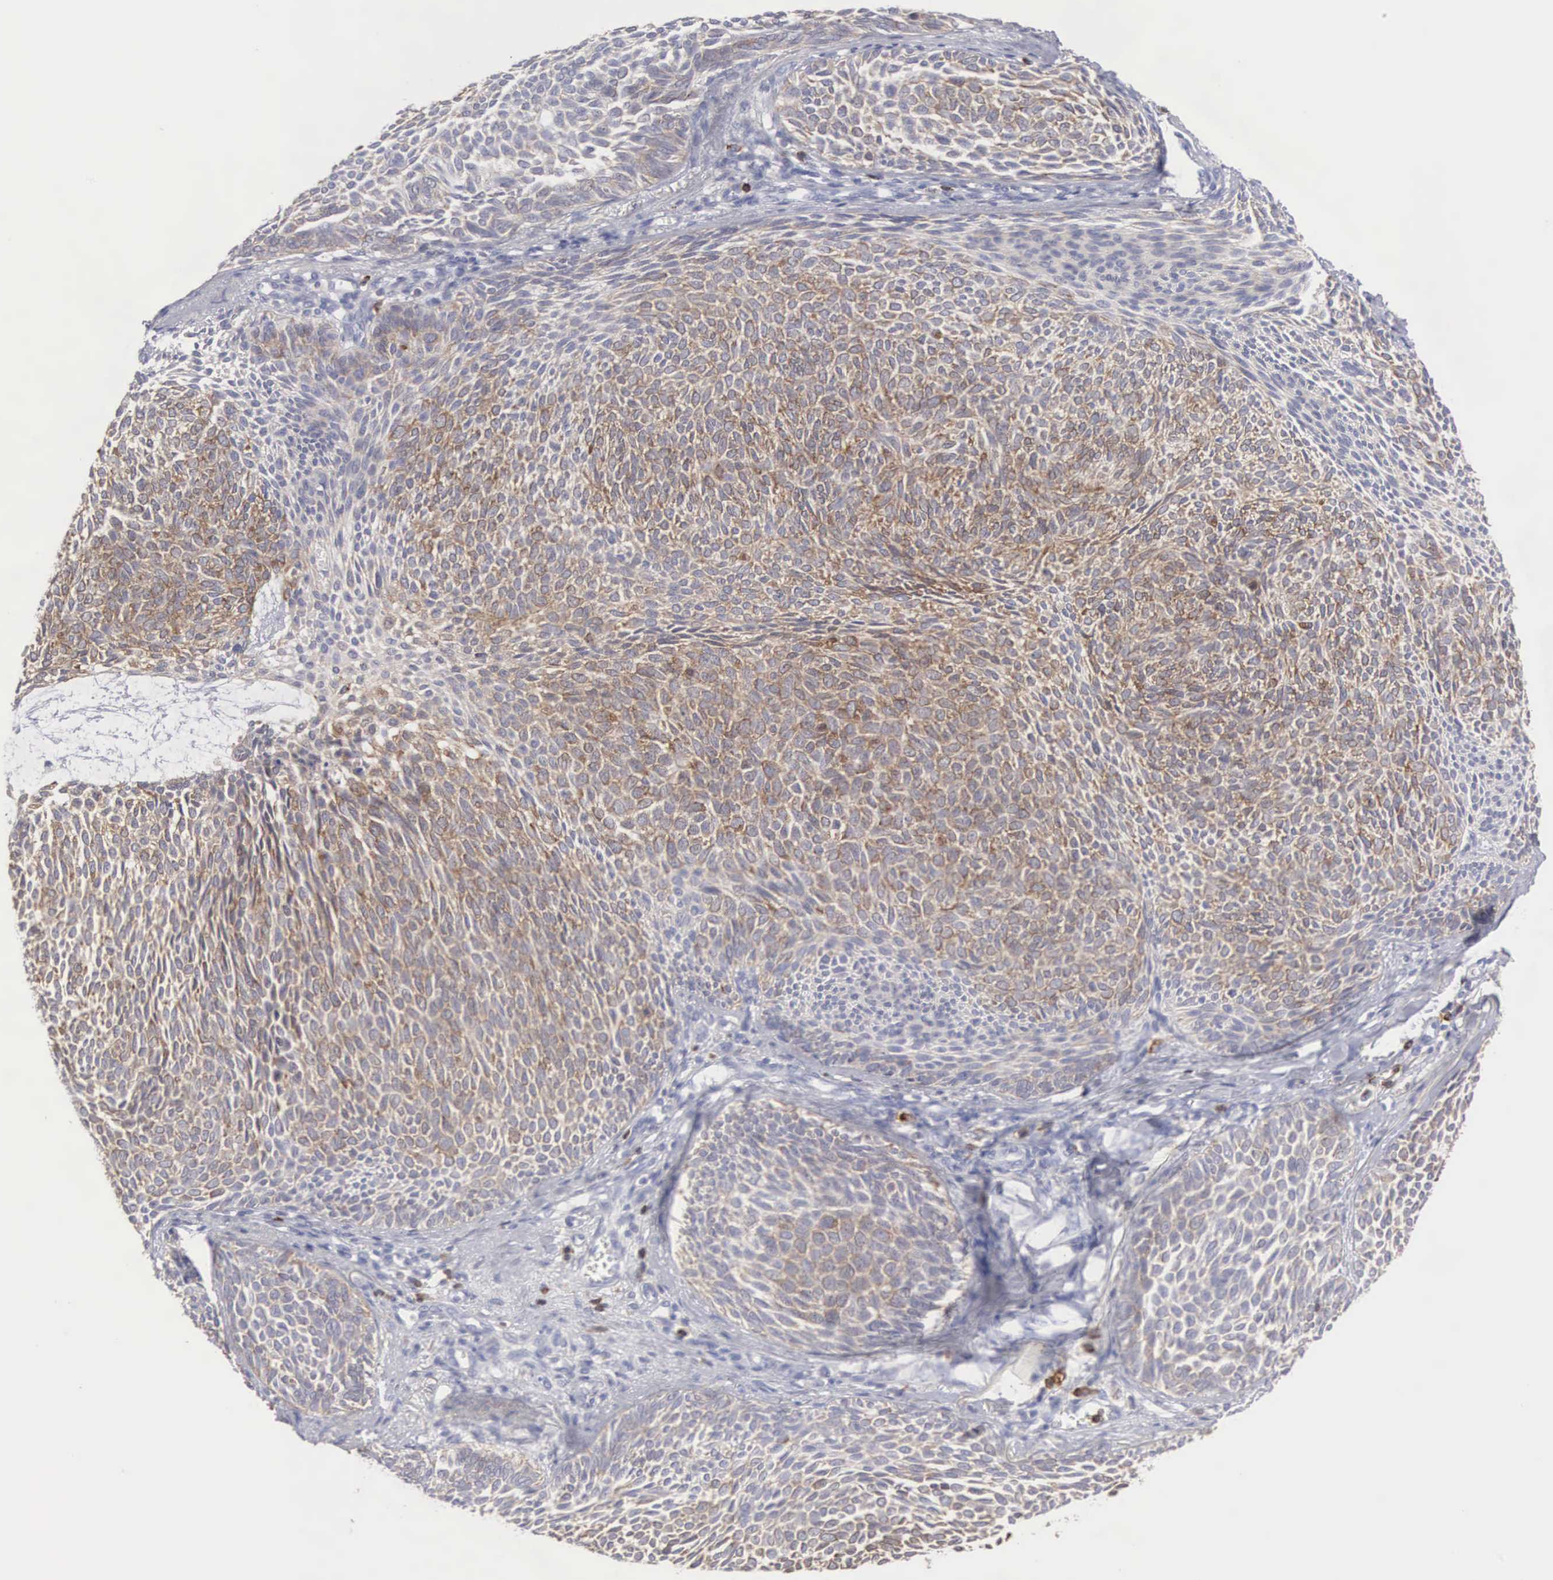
{"staining": {"intensity": "moderate", "quantity": ">75%", "location": "cytoplasmic/membranous"}, "tissue": "skin cancer", "cell_type": "Tumor cells", "image_type": "cancer", "snomed": [{"axis": "morphology", "description": "Basal cell carcinoma"}, {"axis": "topography", "description": "Skin"}], "caption": "IHC (DAB (3,3'-diaminobenzidine)) staining of human basal cell carcinoma (skin) shows moderate cytoplasmic/membranous protein expression in approximately >75% of tumor cells.", "gene": "SH3BP1", "patient": {"sex": "male", "age": 84}}